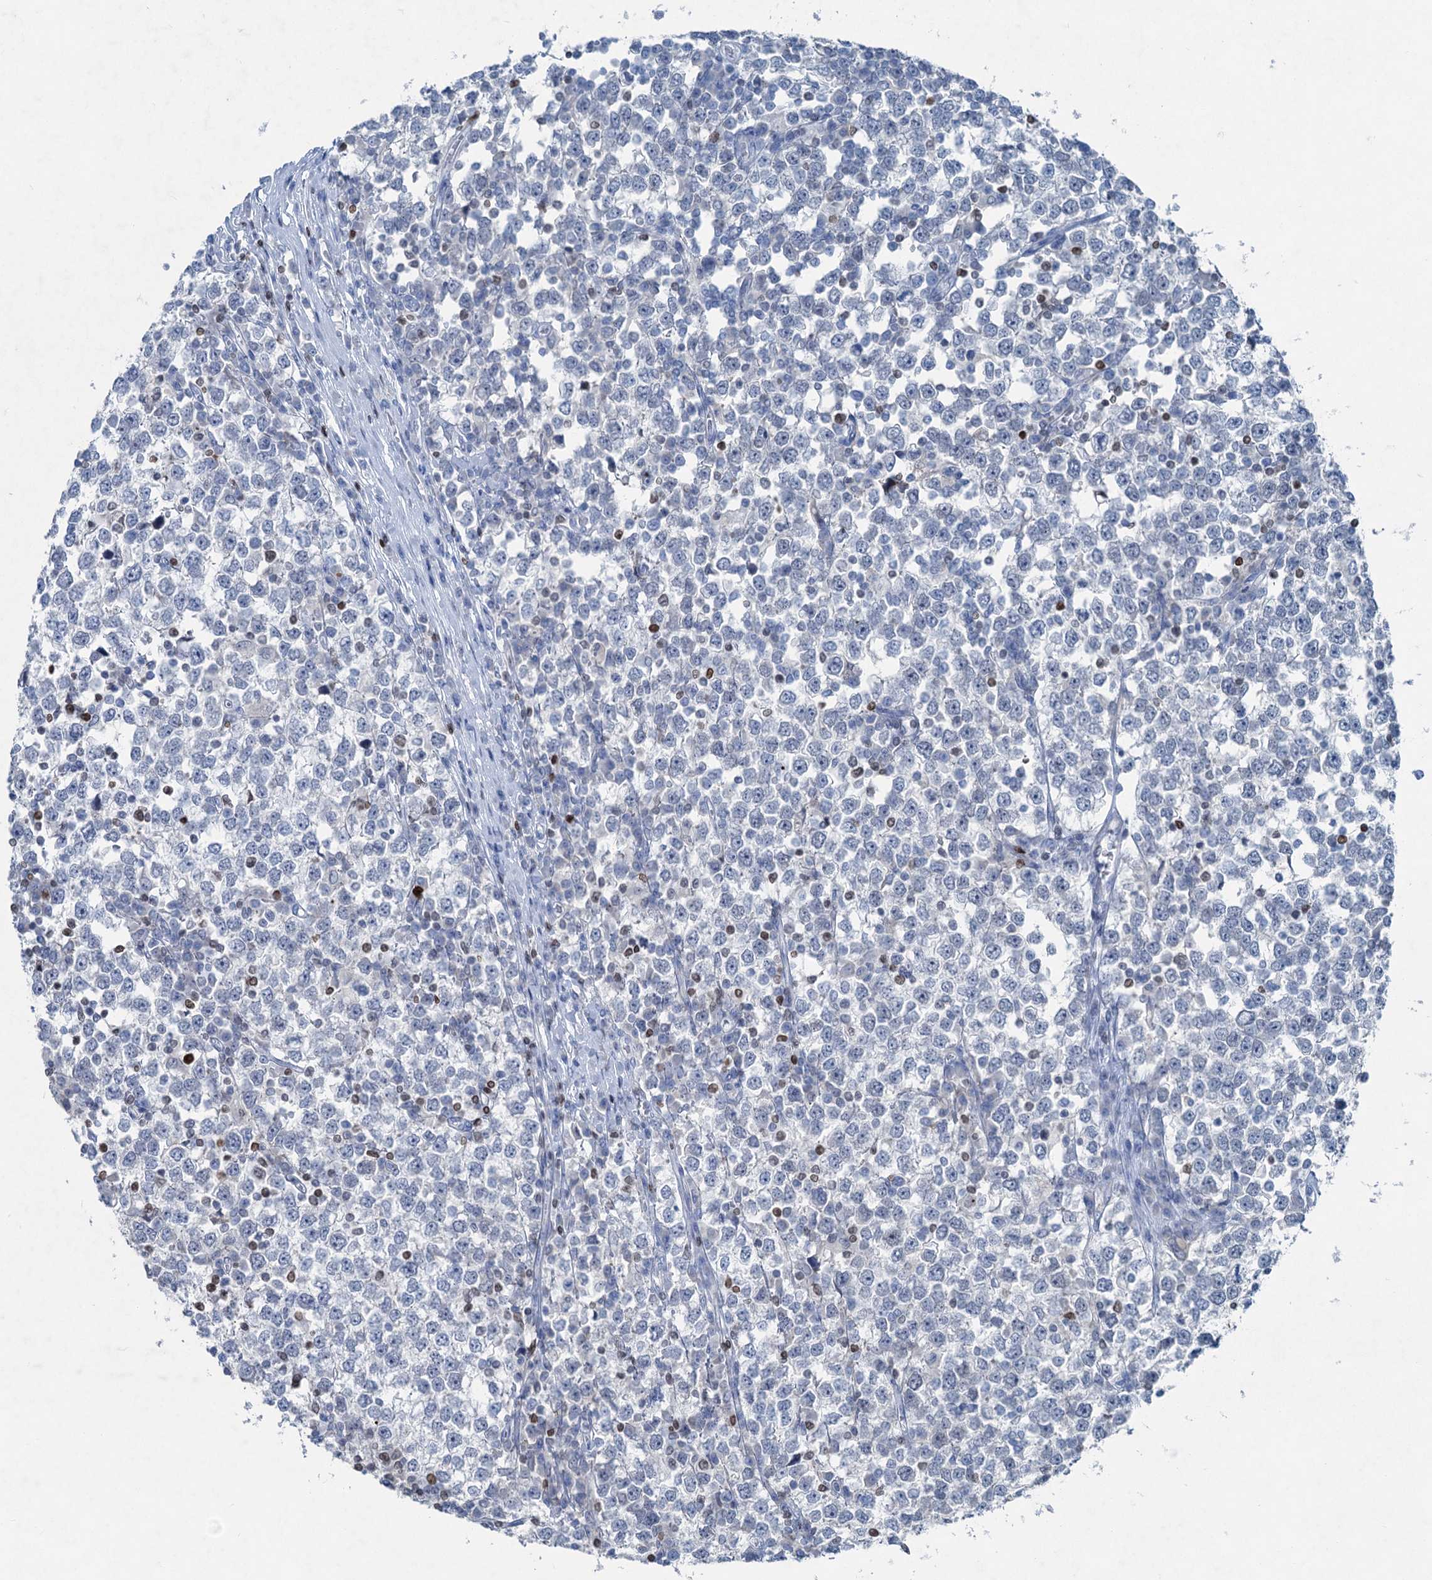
{"staining": {"intensity": "negative", "quantity": "none", "location": "none"}, "tissue": "testis cancer", "cell_type": "Tumor cells", "image_type": "cancer", "snomed": [{"axis": "morphology", "description": "Seminoma, NOS"}, {"axis": "topography", "description": "Testis"}], "caption": "DAB (3,3'-diaminobenzidine) immunohistochemical staining of human testis cancer reveals no significant staining in tumor cells.", "gene": "ELP4", "patient": {"sex": "male", "age": 65}}